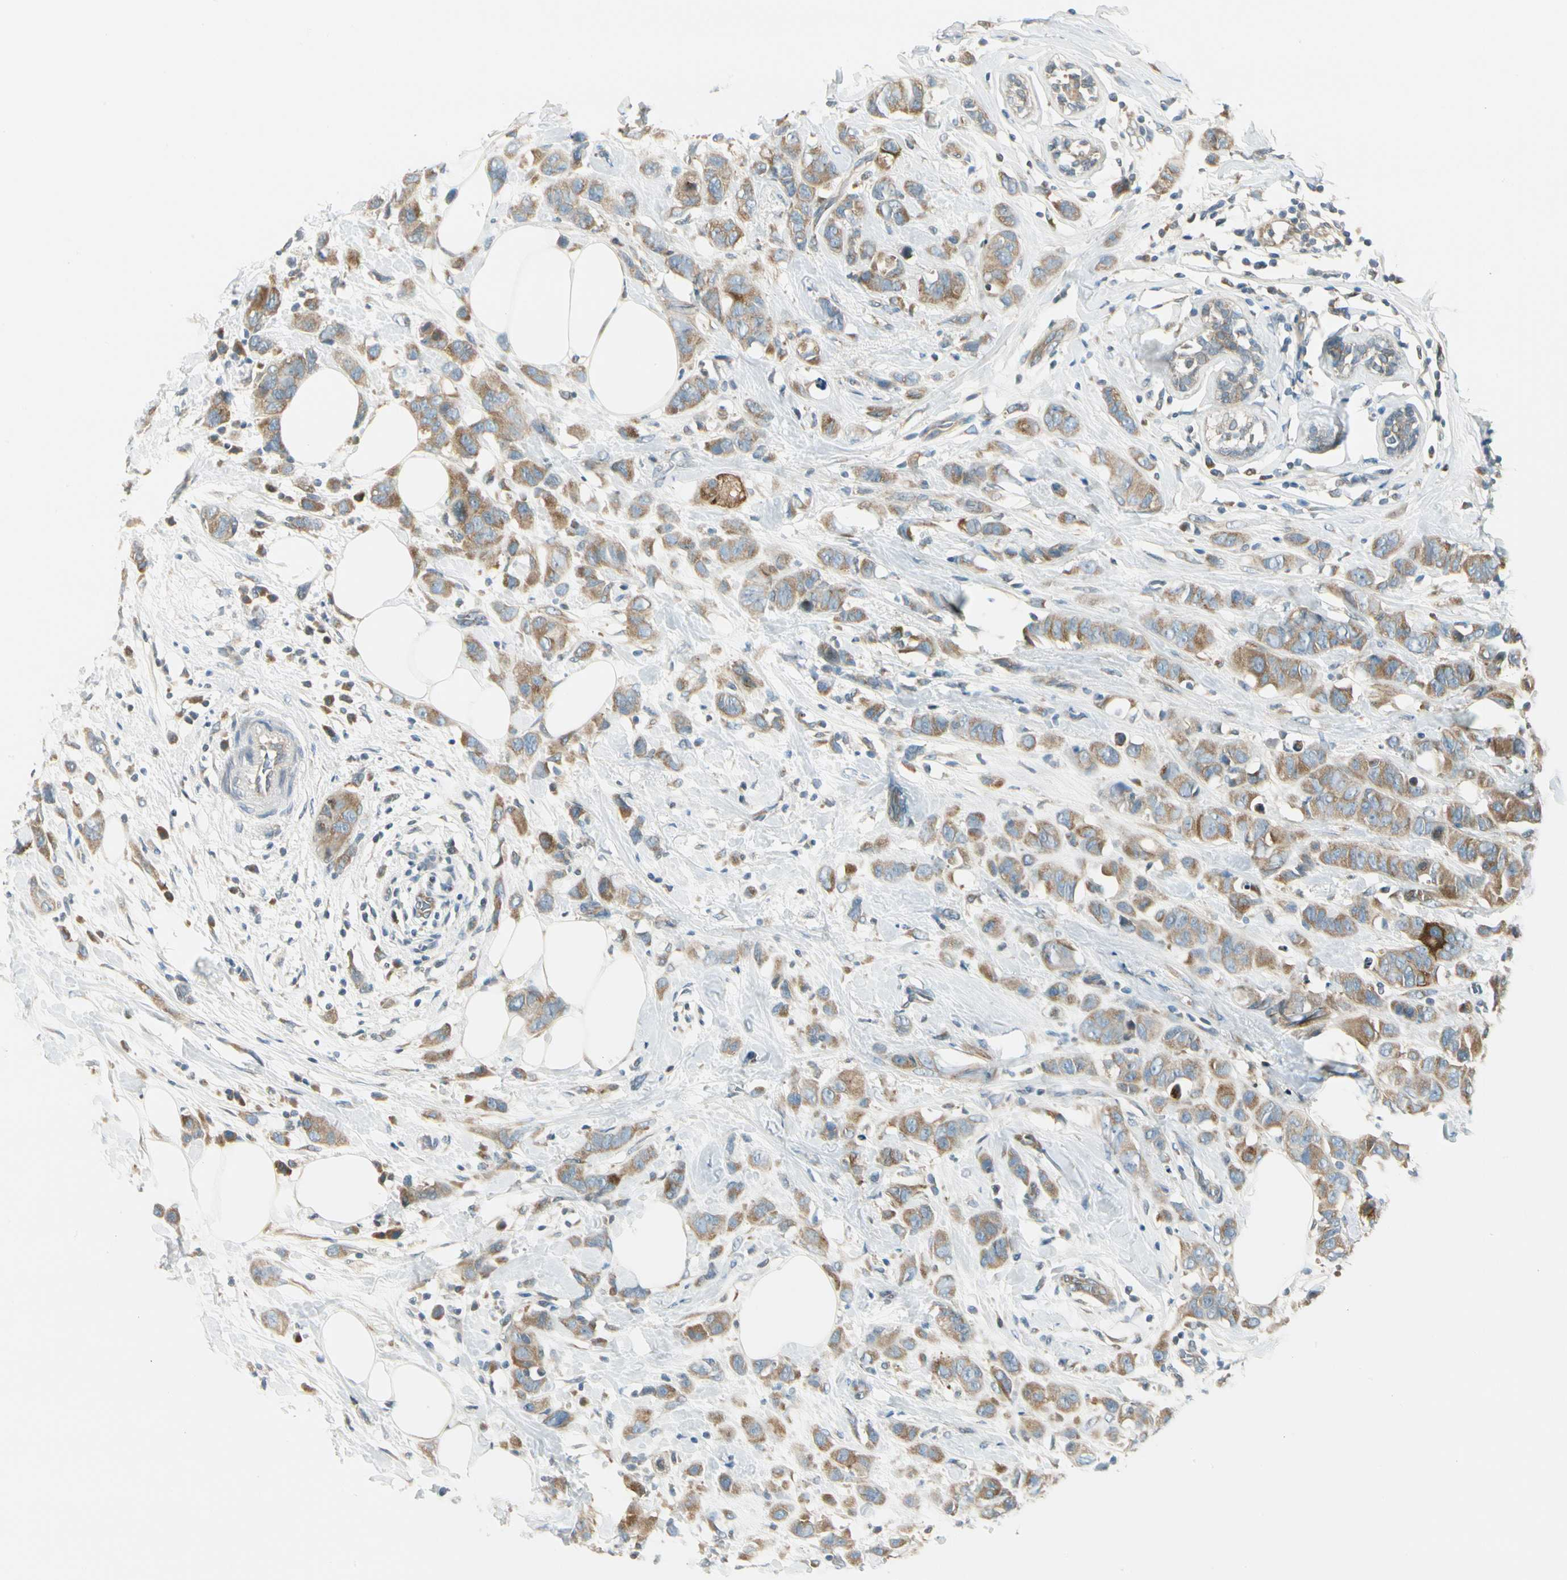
{"staining": {"intensity": "moderate", "quantity": ">75%", "location": "cytoplasmic/membranous"}, "tissue": "breast cancer", "cell_type": "Tumor cells", "image_type": "cancer", "snomed": [{"axis": "morphology", "description": "Normal tissue, NOS"}, {"axis": "morphology", "description": "Duct carcinoma"}, {"axis": "topography", "description": "Breast"}], "caption": "A histopathology image of human breast cancer stained for a protein exhibits moderate cytoplasmic/membranous brown staining in tumor cells.", "gene": "BNIP1", "patient": {"sex": "female", "age": 50}}